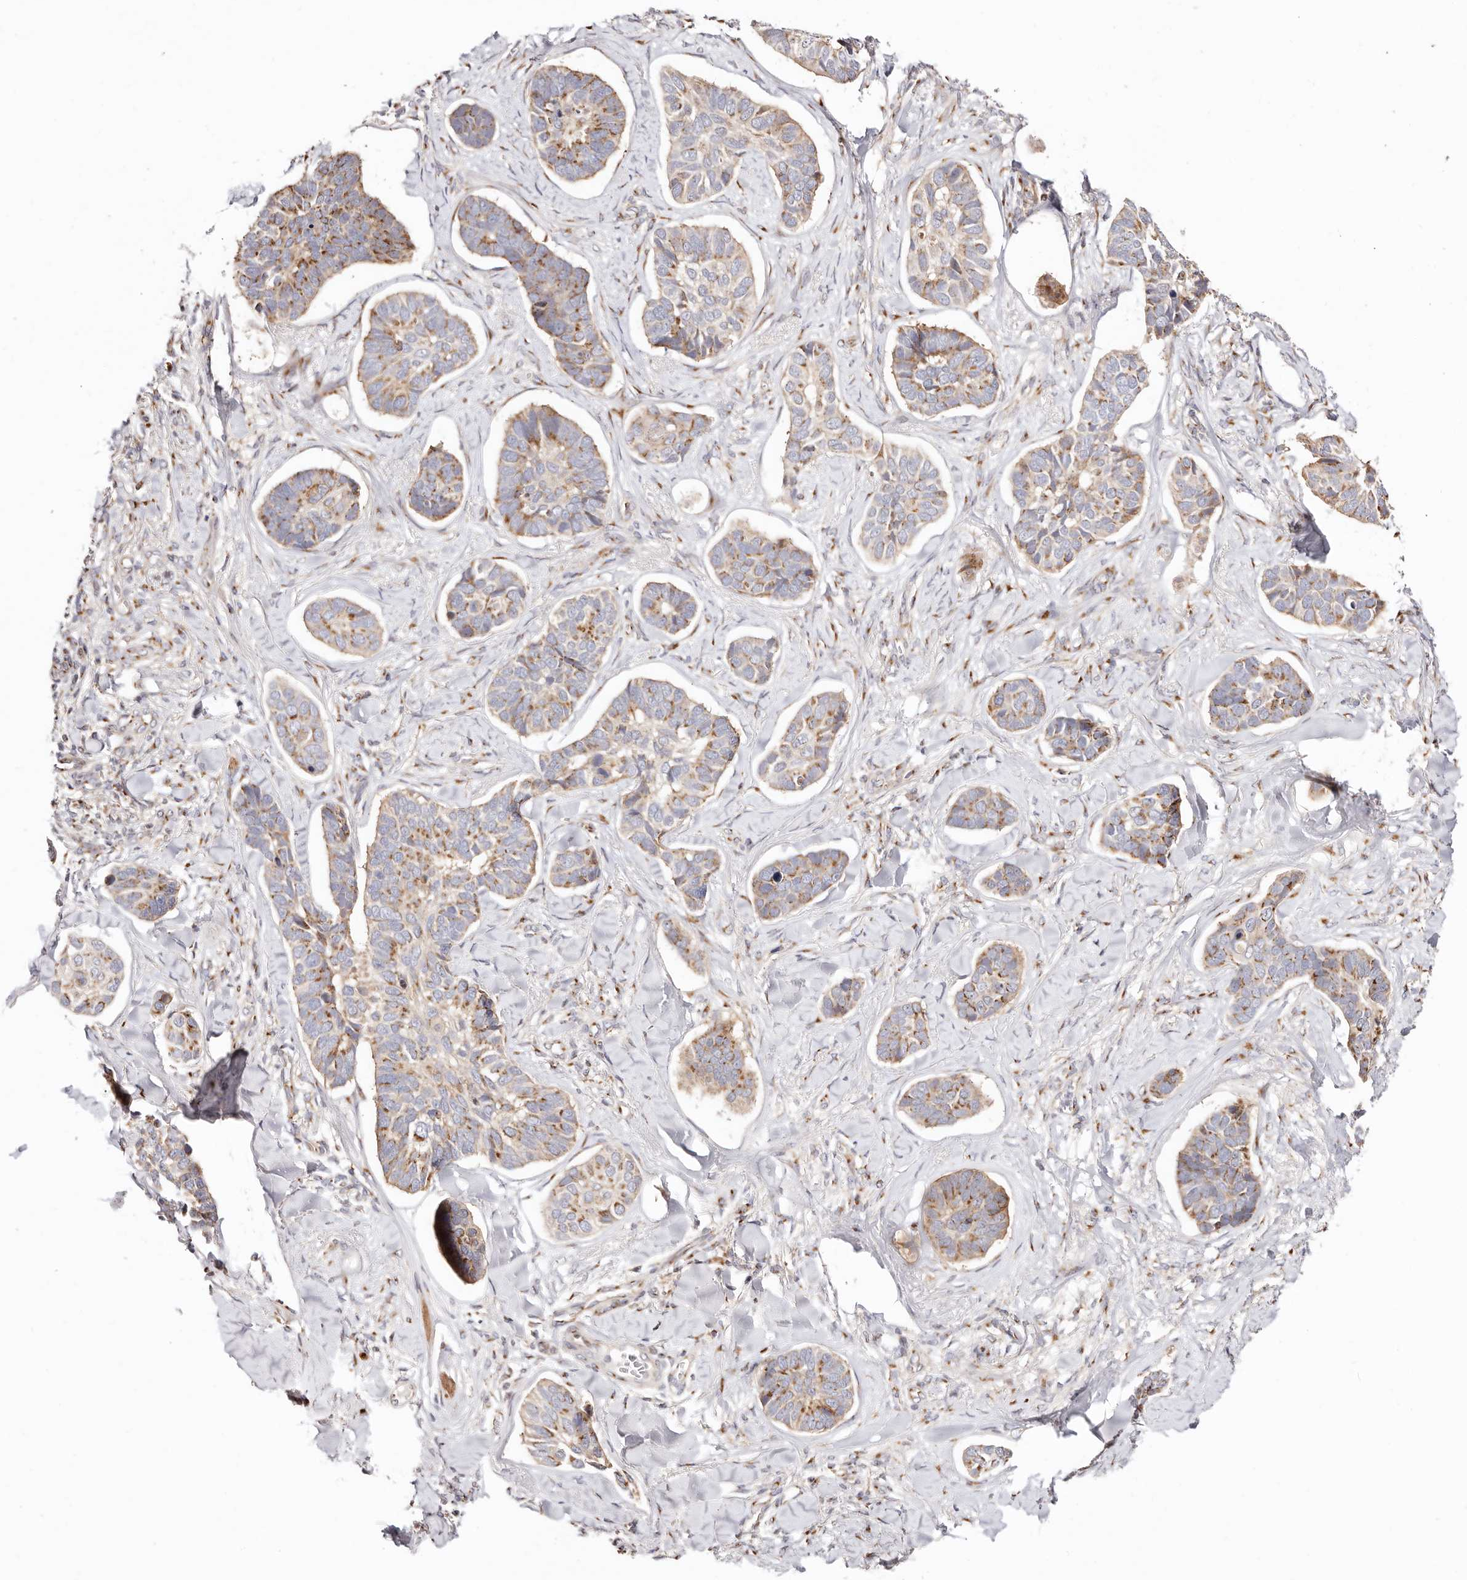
{"staining": {"intensity": "moderate", "quantity": ">75%", "location": "cytoplasmic/membranous"}, "tissue": "skin cancer", "cell_type": "Tumor cells", "image_type": "cancer", "snomed": [{"axis": "morphology", "description": "Basal cell carcinoma"}, {"axis": "topography", "description": "Skin"}], "caption": "Protein positivity by IHC exhibits moderate cytoplasmic/membranous expression in about >75% of tumor cells in skin cancer (basal cell carcinoma).", "gene": "MAPK6", "patient": {"sex": "male", "age": 62}}